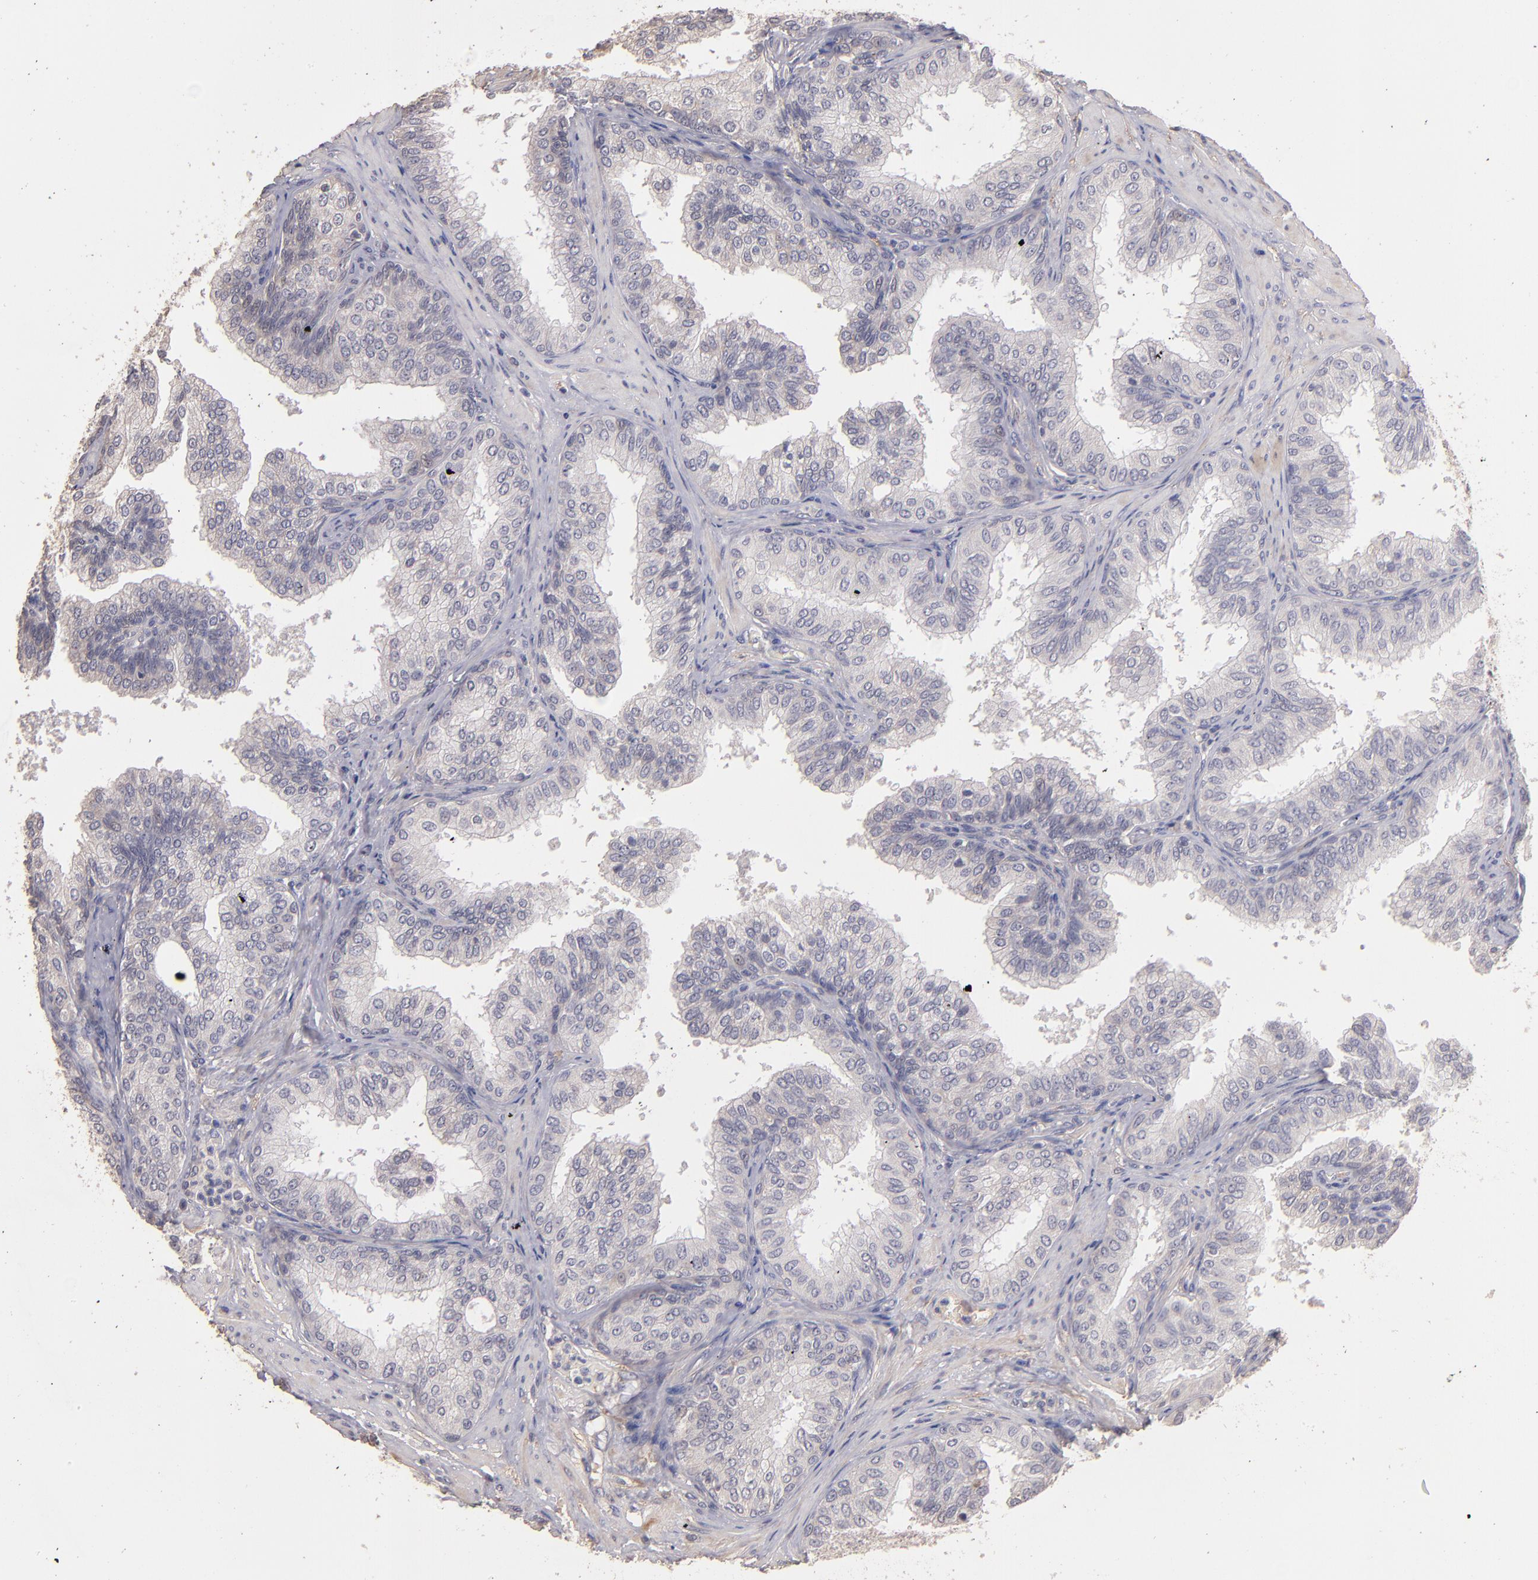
{"staining": {"intensity": "weak", "quantity": "<25%", "location": "cytoplasmic/membranous"}, "tissue": "prostate", "cell_type": "Glandular cells", "image_type": "normal", "snomed": [{"axis": "morphology", "description": "Normal tissue, NOS"}, {"axis": "topography", "description": "Prostate"}], "caption": "High magnification brightfield microscopy of benign prostate stained with DAB (brown) and counterstained with hematoxylin (blue): glandular cells show no significant expression.", "gene": "GNAZ", "patient": {"sex": "male", "age": 60}}